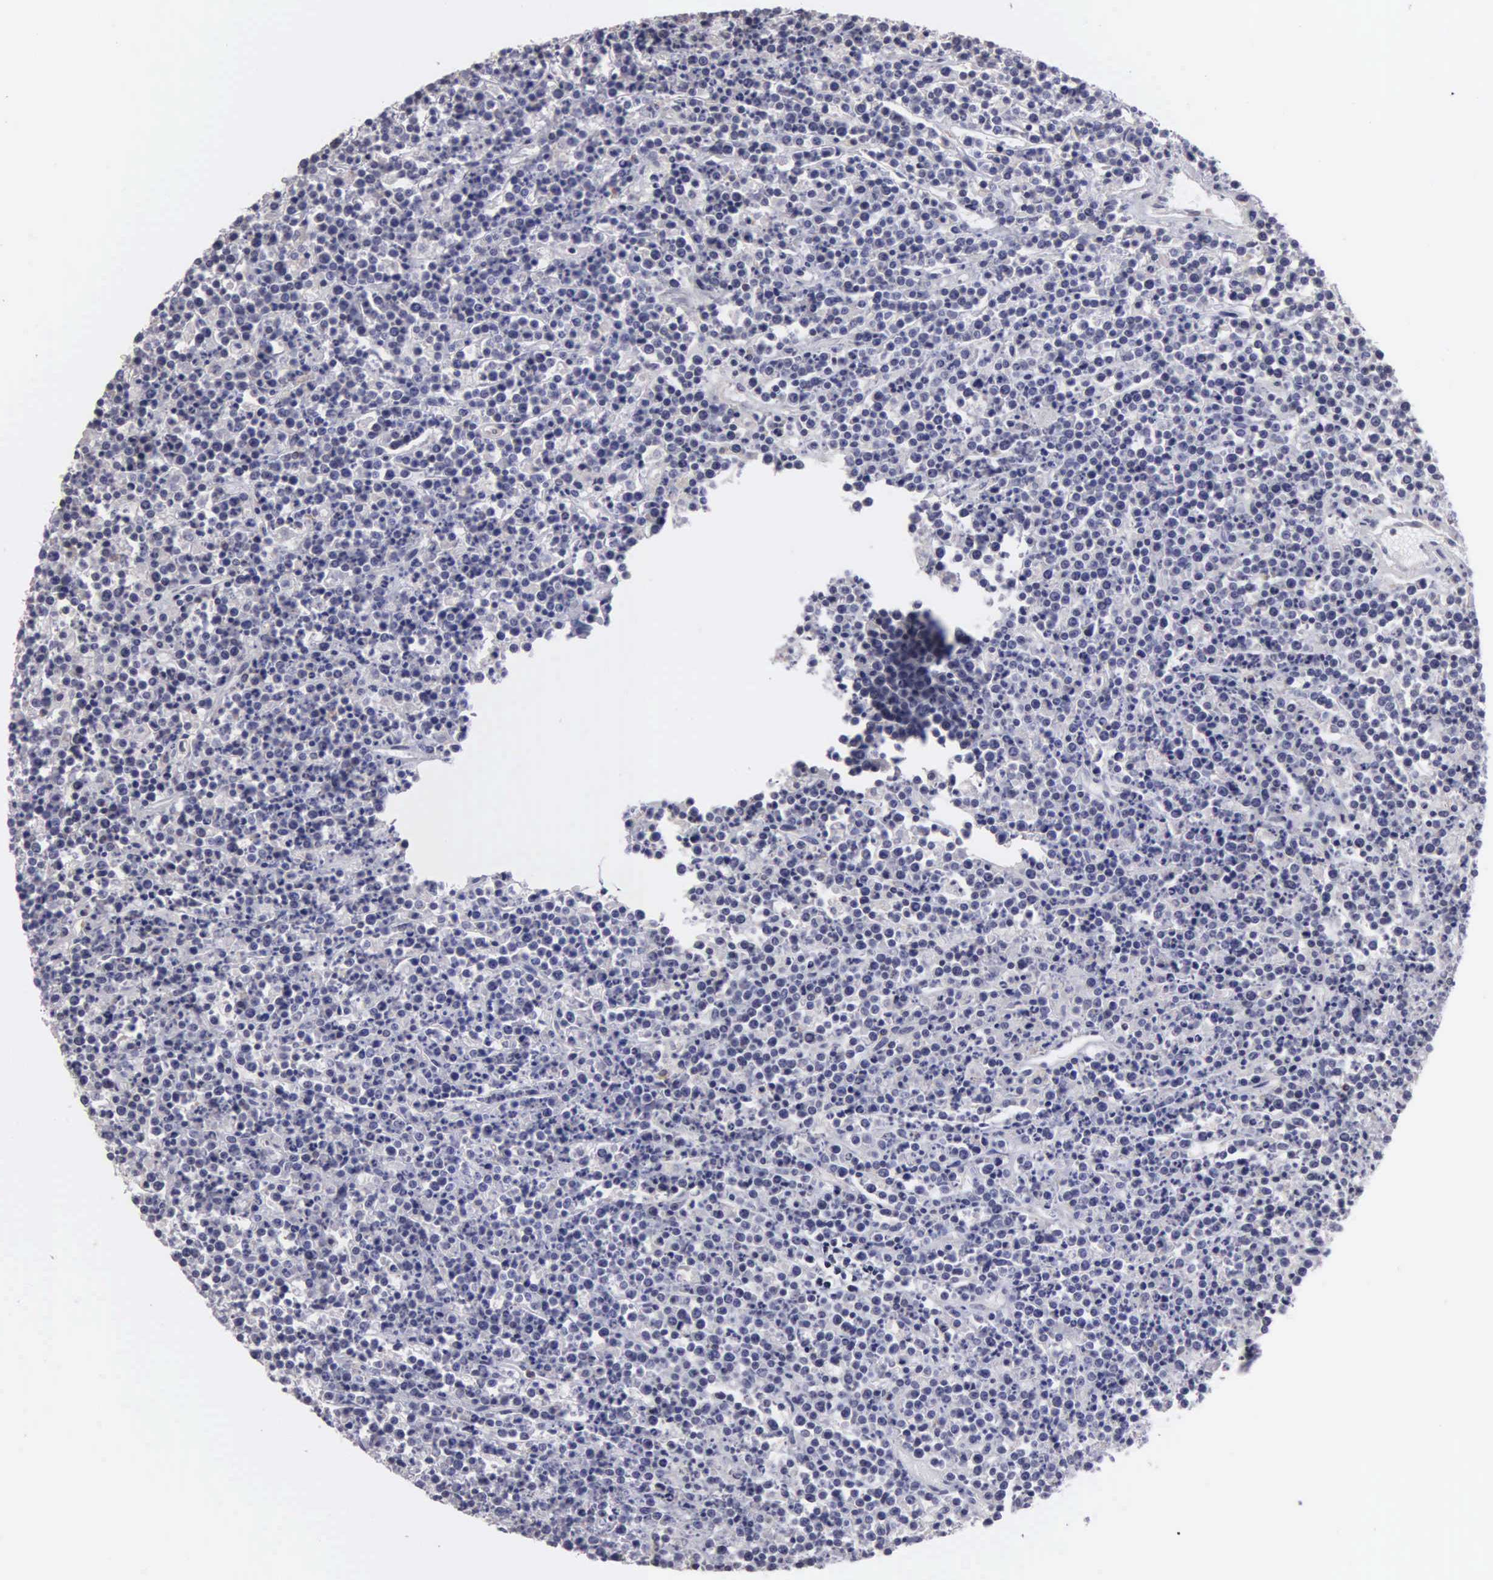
{"staining": {"intensity": "negative", "quantity": "none", "location": "none"}, "tissue": "lymphoma", "cell_type": "Tumor cells", "image_type": "cancer", "snomed": [{"axis": "morphology", "description": "Malignant lymphoma, non-Hodgkin's type, High grade"}, {"axis": "topography", "description": "Ovary"}], "caption": "Immunohistochemistry of human lymphoma displays no positivity in tumor cells.", "gene": "BRD1", "patient": {"sex": "female", "age": 56}}